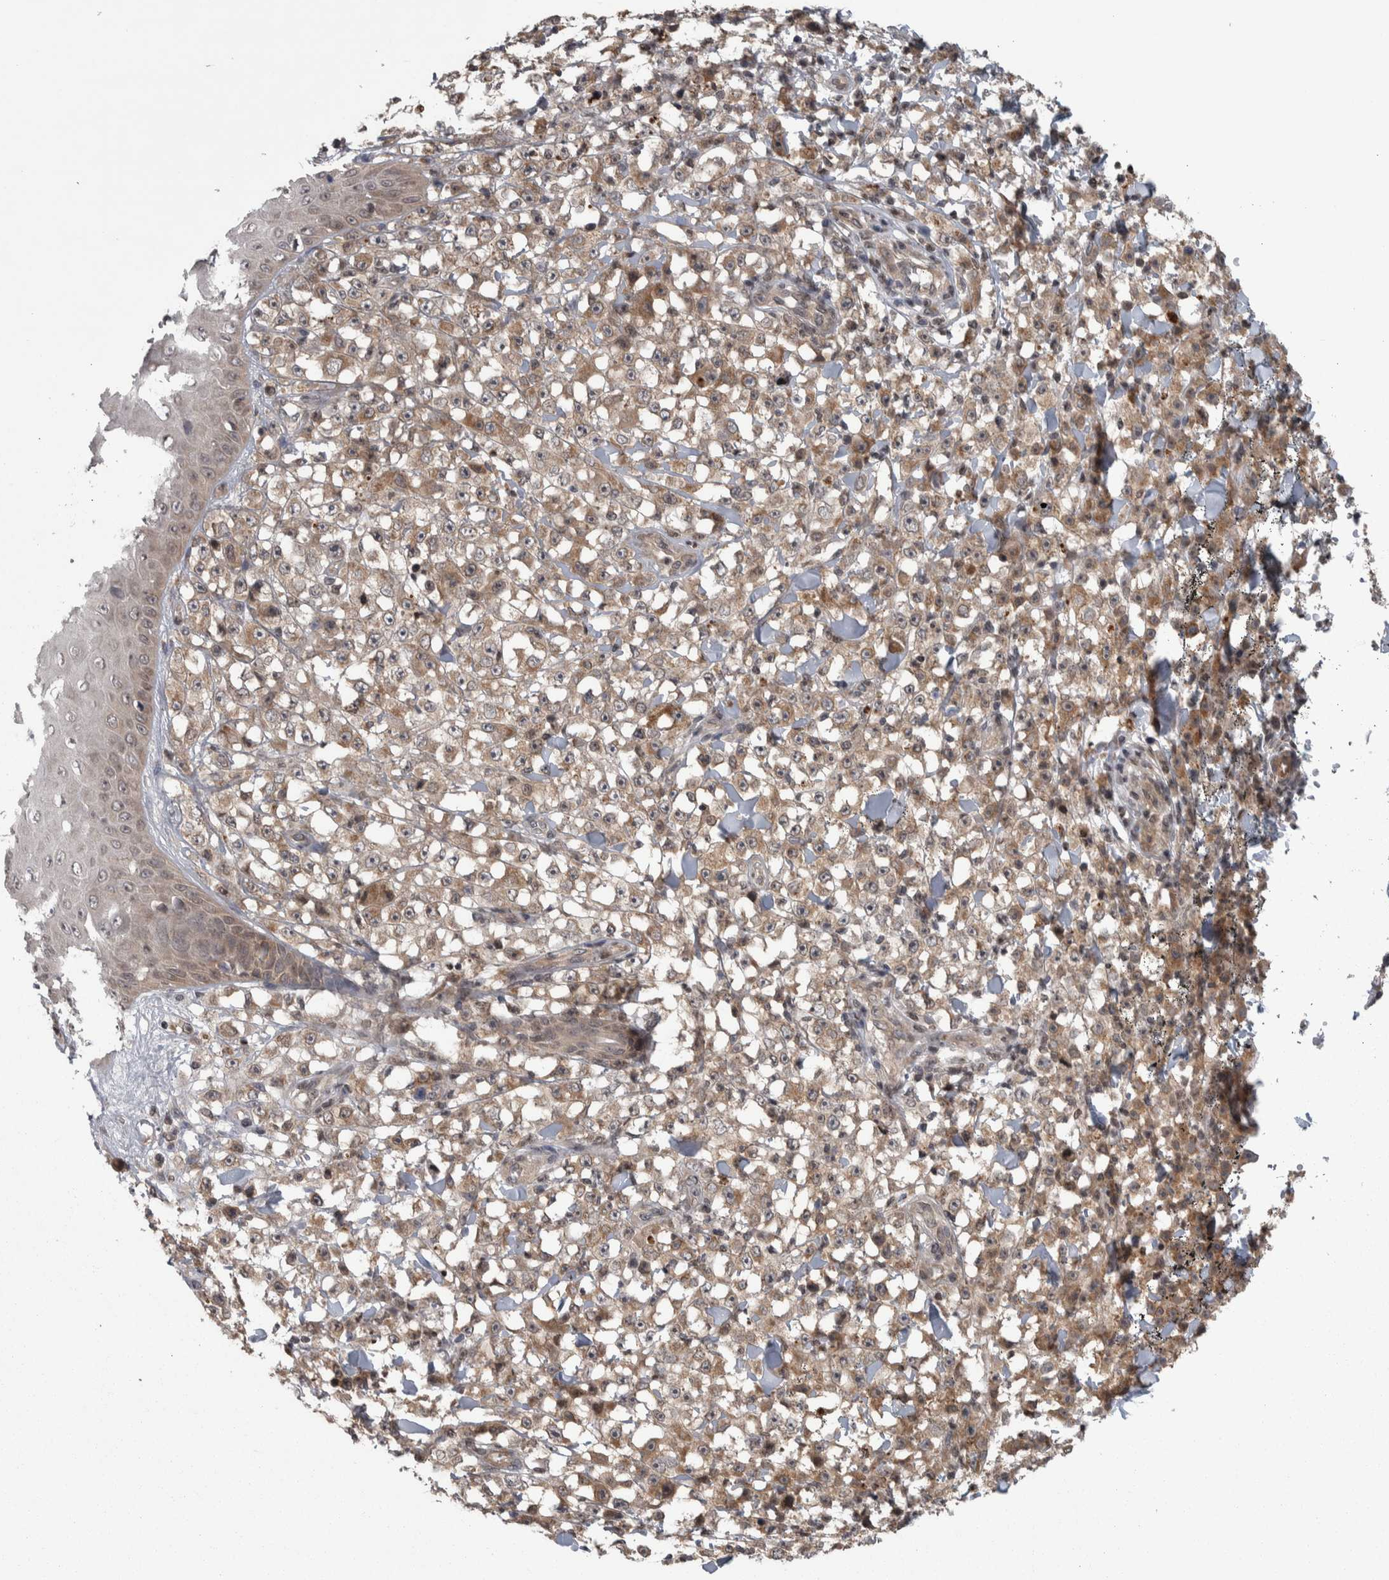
{"staining": {"intensity": "weak", "quantity": ">75%", "location": "cytoplasmic/membranous"}, "tissue": "melanoma", "cell_type": "Tumor cells", "image_type": "cancer", "snomed": [{"axis": "morphology", "description": "Malignant melanoma, NOS"}, {"axis": "topography", "description": "Skin"}], "caption": "Human melanoma stained for a protein (brown) demonstrates weak cytoplasmic/membranous positive positivity in approximately >75% of tumor cells.", "gene": "CWC27", "patient": {"sex": "female", "age": 82}}